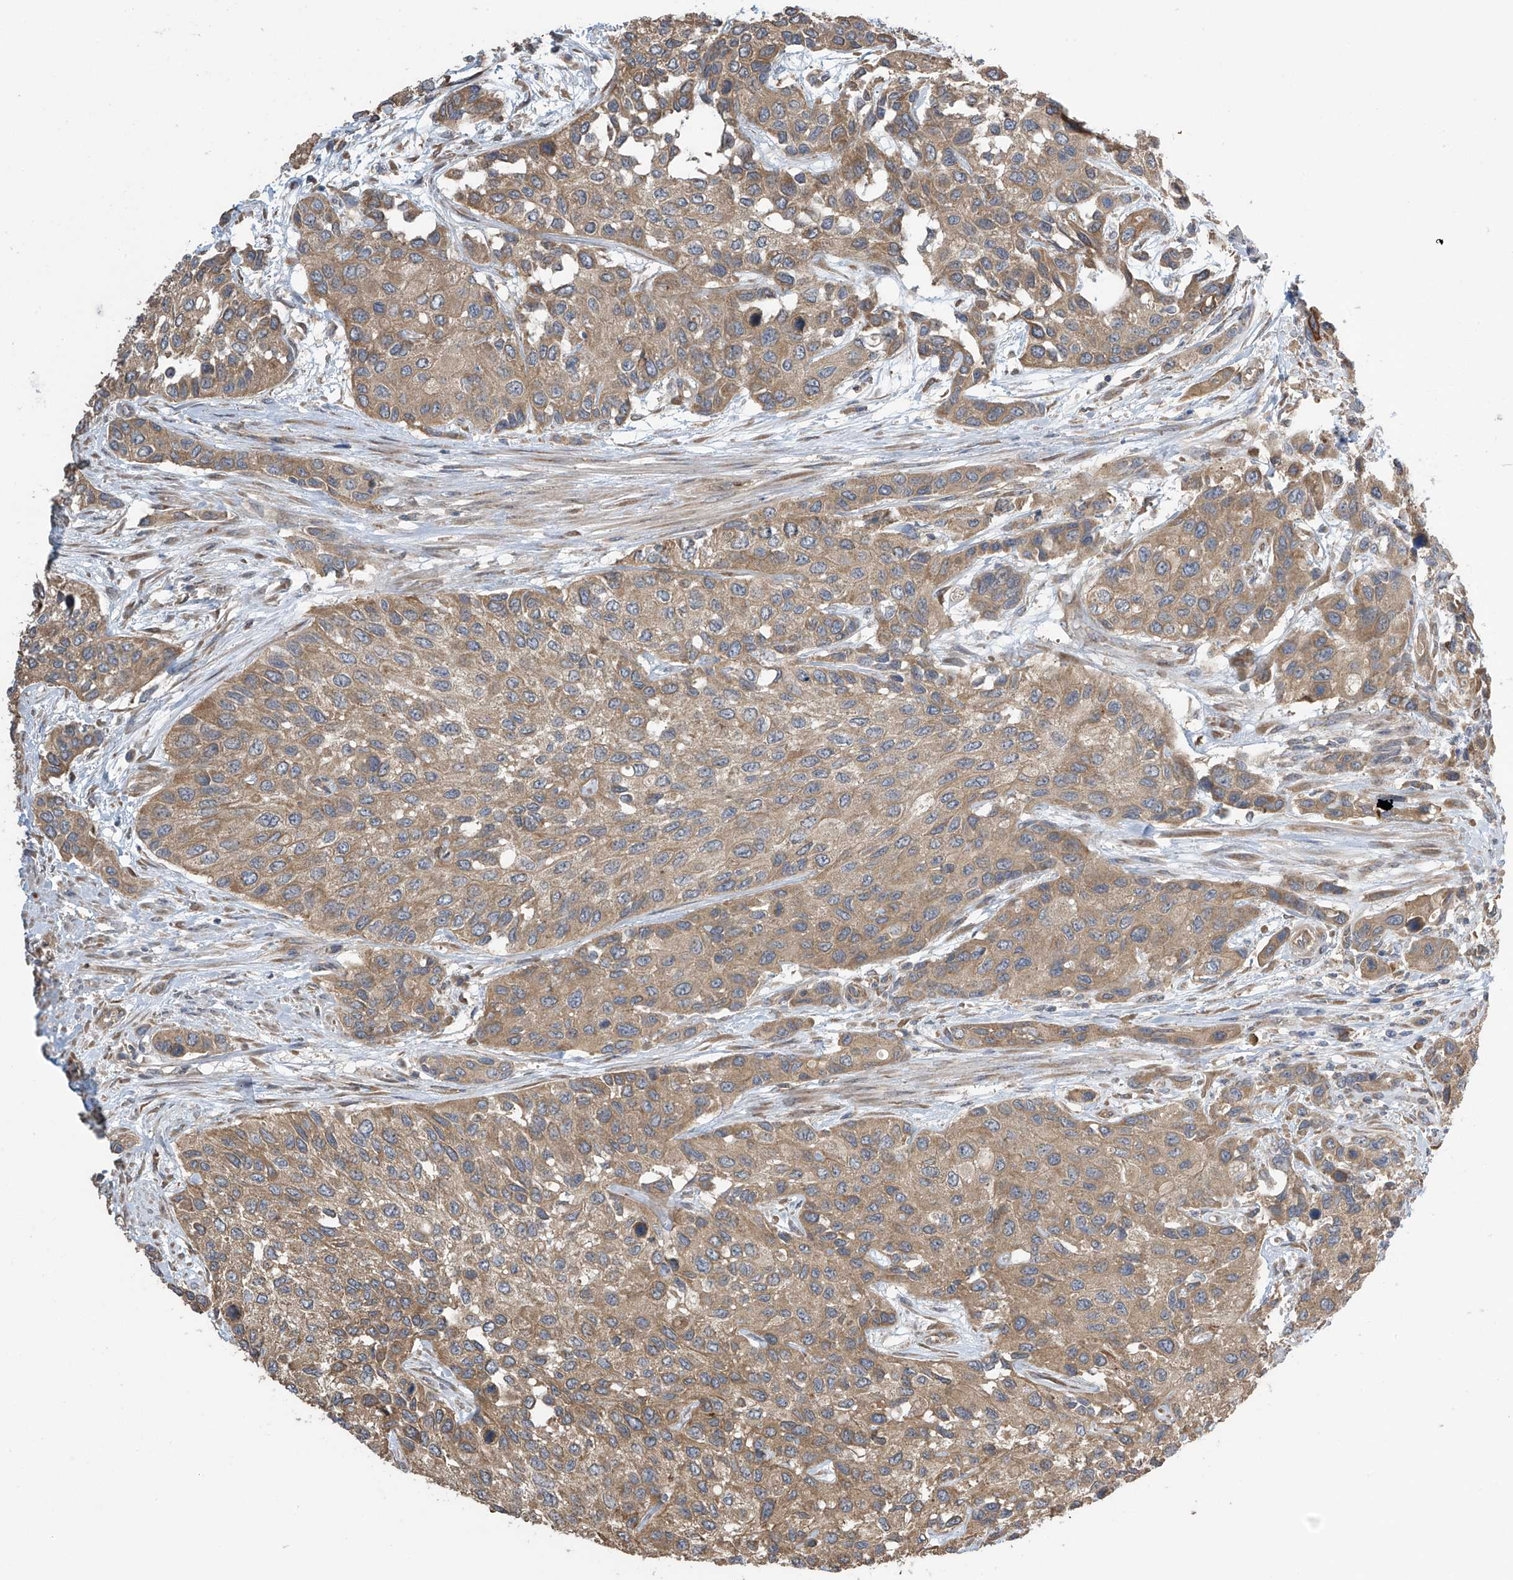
{"staining": {"intensity": "moderate", "quantity": ">75%", "location": "cytoplasmic/membranous"}, "tissue": "urothelial cancer", "cell_type": "Tumor cells", "image_type": "cancer", "snomed": [{"axis": "morphology", "description": "Normal tissue, NOS"}, {"axis": "morphology", "description": "Urothelial carcinoma, High grade"}, {"axis": "topography", "description": "Vascular tissue"}, {"axis": "topography", "description": "Urinary bladder"}], "caption": "Urothelial cancer stained for a protein (brown) reveals moderate cytoplasmic/membranous positive positivity in about >75% of tumor cells.", "gene": "PNPT1", "patient": {"sex": "female", "age": 56}}